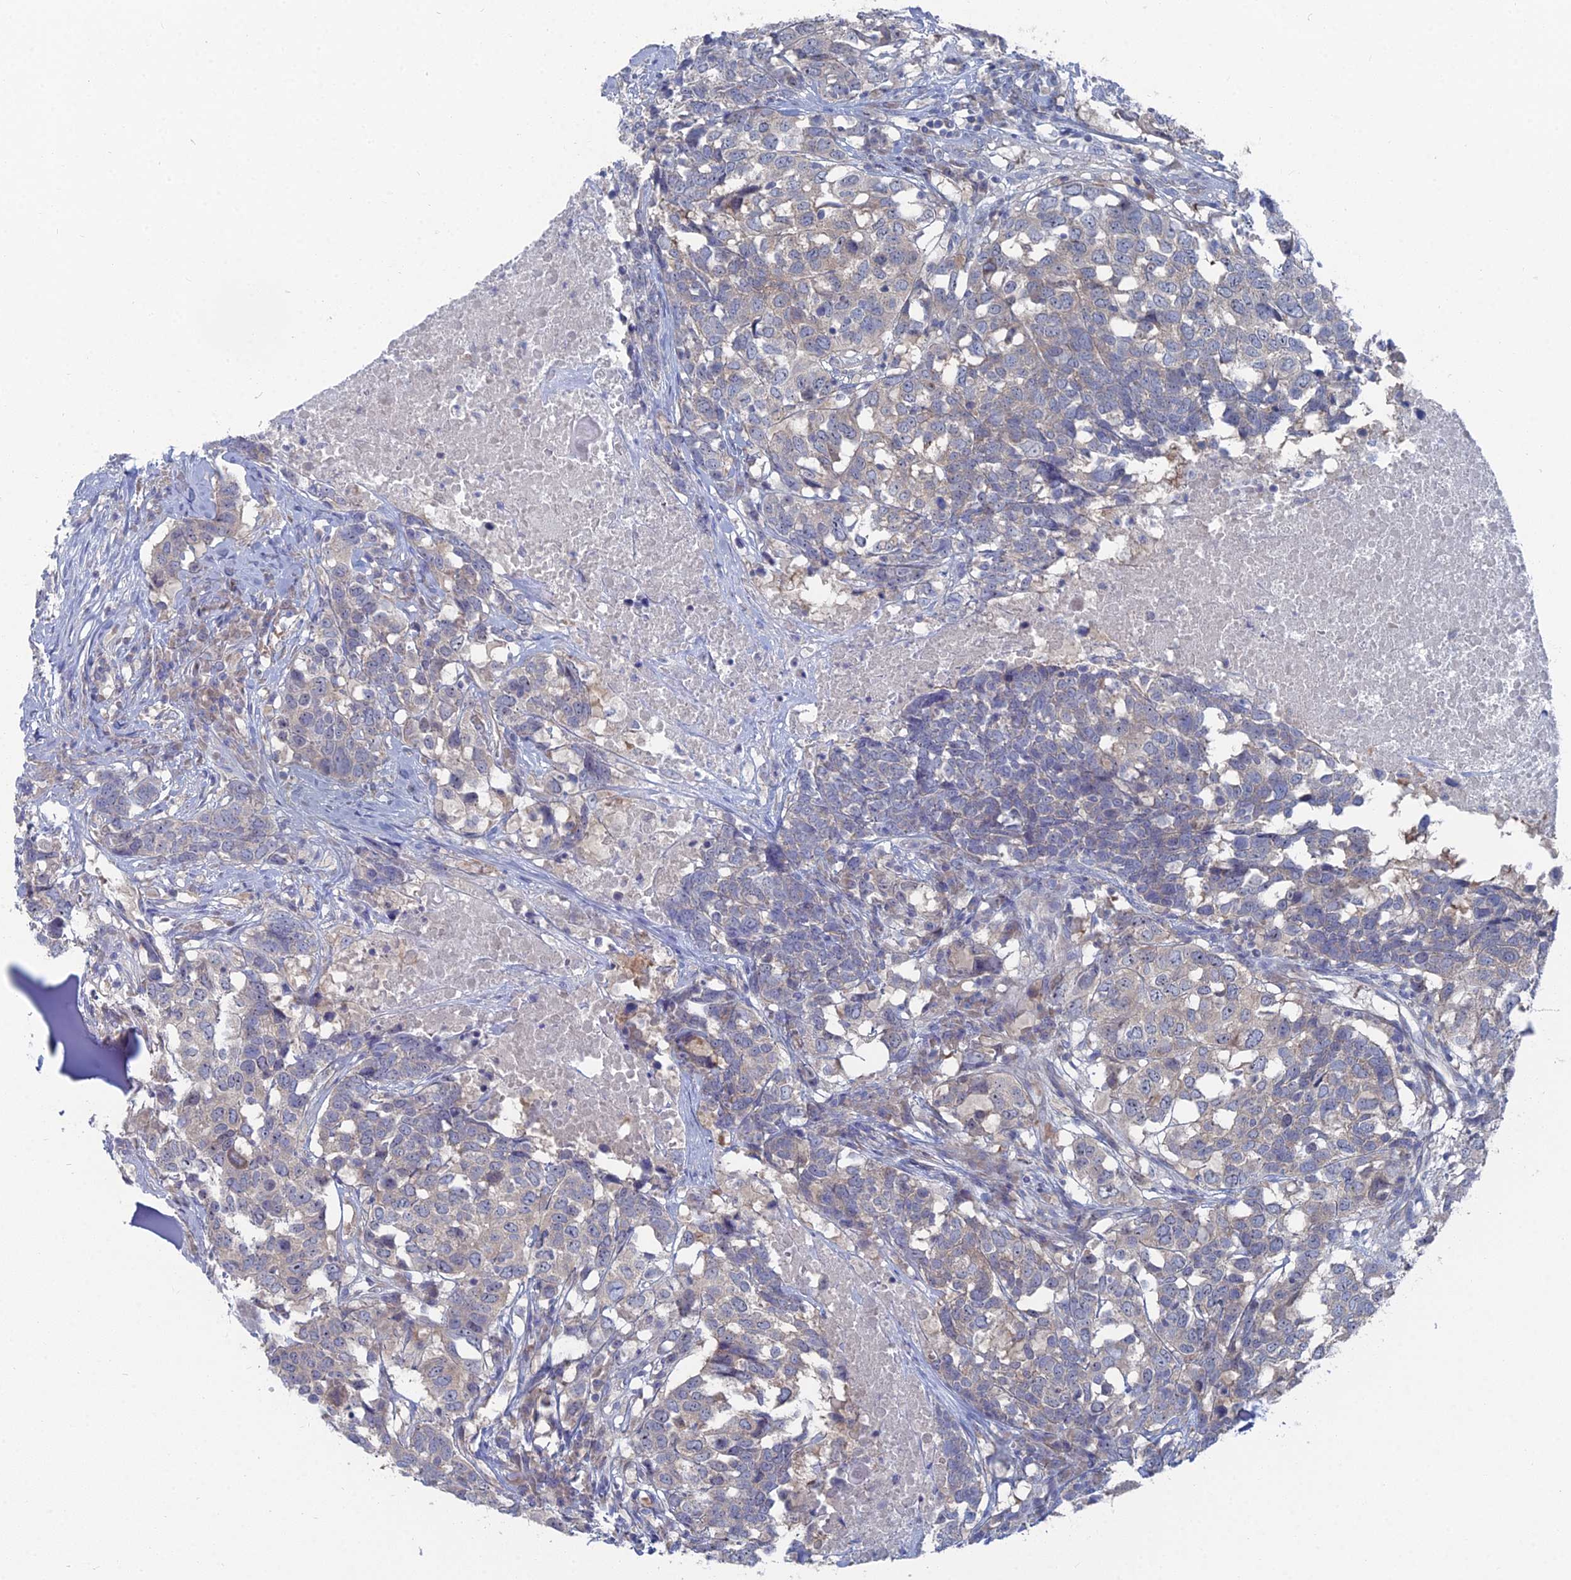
{"staining": {"intensity": "negative", "quantity": "none", "location": "none"}, "tissue": "head and neck cancer", "cell_type": "Tumor cells", "image_type": "cancer", "snomed": [{"axis": "morphology", "description": "Squamous cell carcinoma, NOS"}, {"axis": "topography", "description": "Head-Neck"}], "caption": "IHC photomicrograph of neoplastic tissue: human head and neck squamous cell carcinoma stained with DAB displays no significant protein staining in tumor cells.", "gene": "CCDC149", "patient": {"sex": "male", "age": 66}}